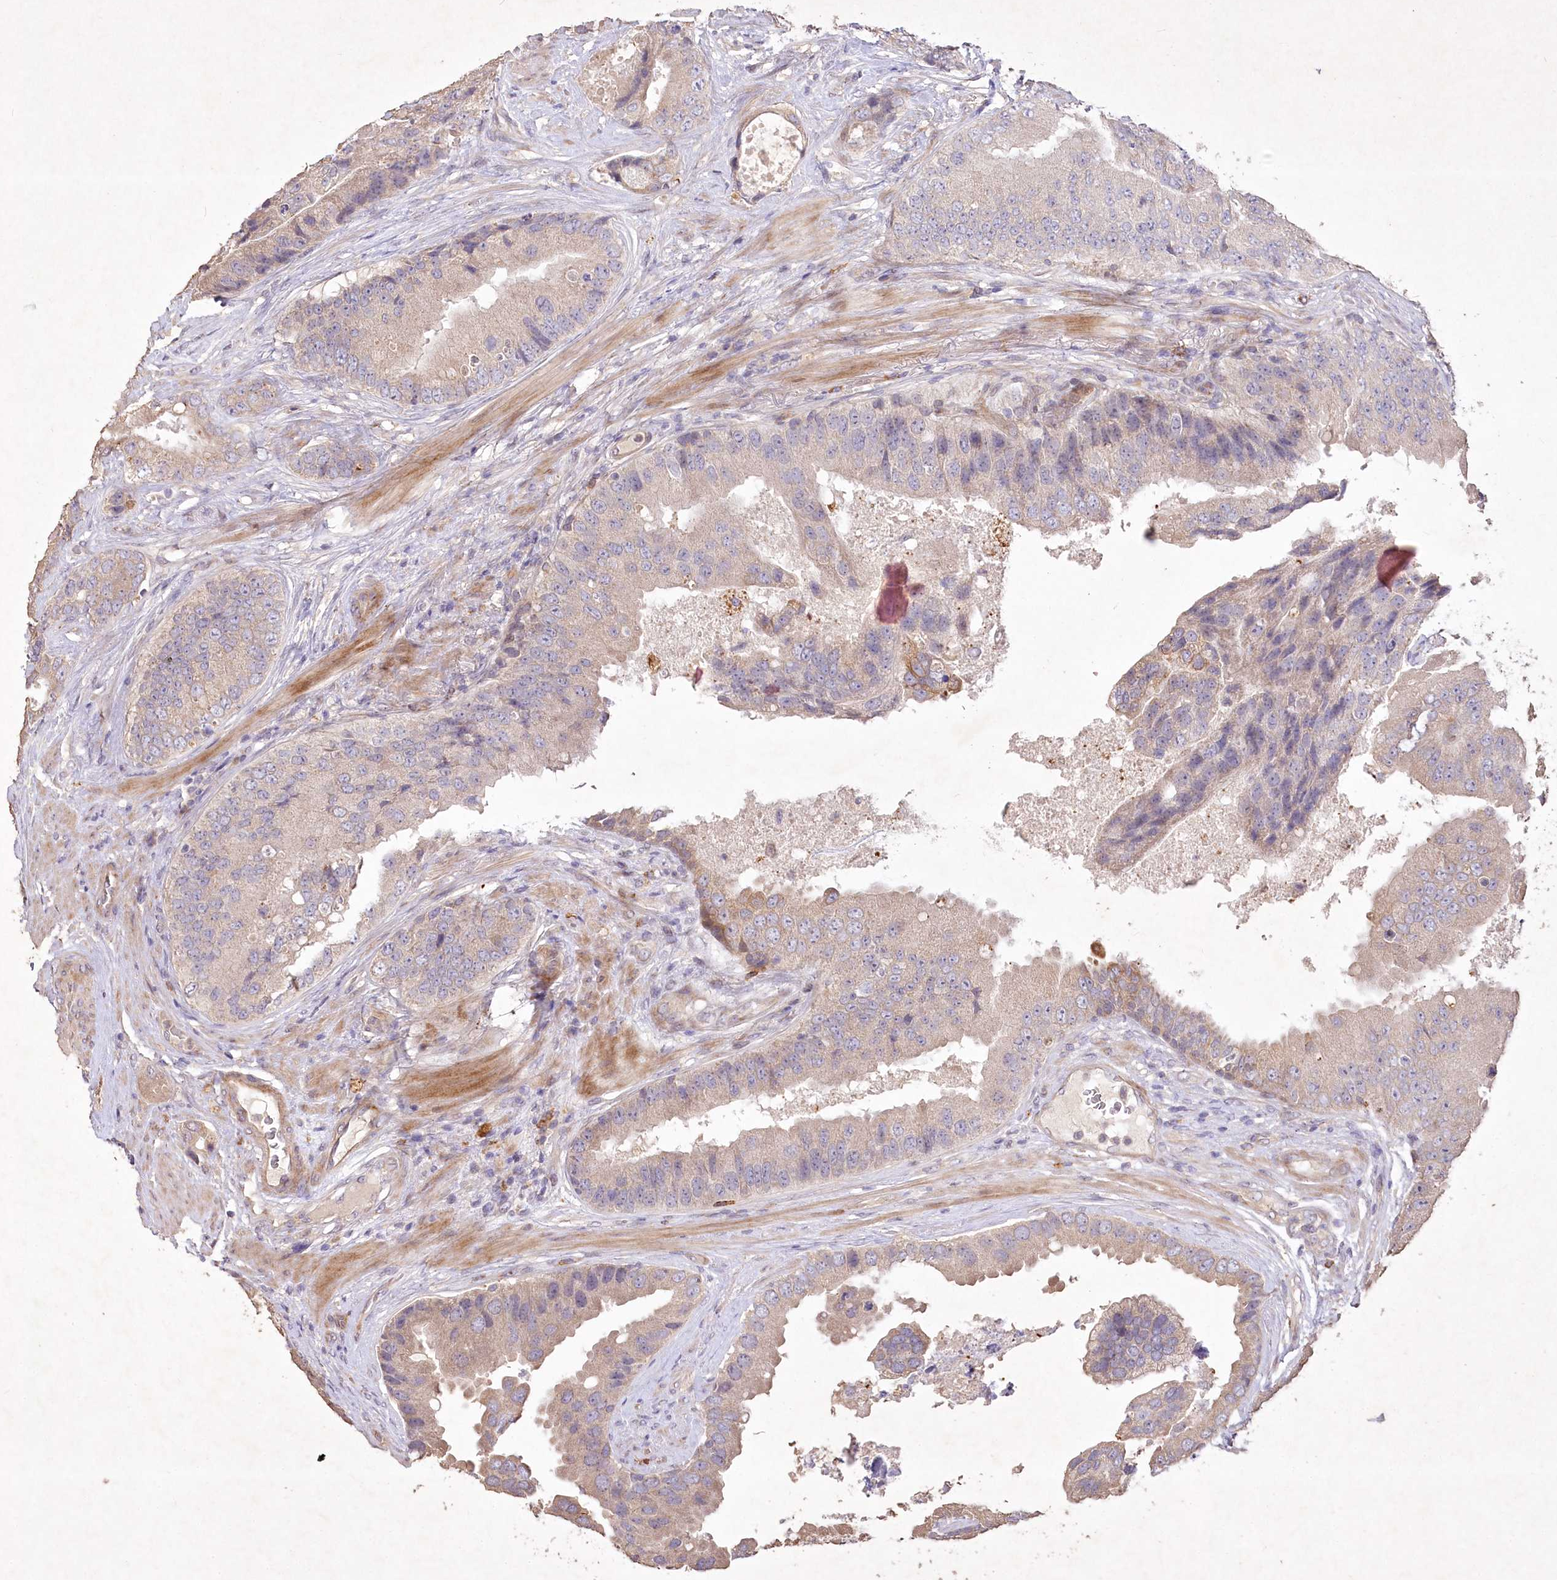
{"staining": {"intensity": "weak", "quantity": "25%-75%", "location": "cytoplasmic/membranous"}, "tissue": "prostate cancer", "cell_type": "Tumor cells", "image_type": "cancer", "snomed": [{"axis": "morphology", "description": "Adenocarcinoma, High grade"}, {"axis": "topography", "description": "Prostate"}], "caption": "Protein staining displays weak cytoplasmic/membranous positivity in approximately 25%-75% of tumor cells in adenocarcinoma (high-grade) (prostate).", "gene": "IRAK1BP1", "patient": {"sex": "male", "age": 70}}